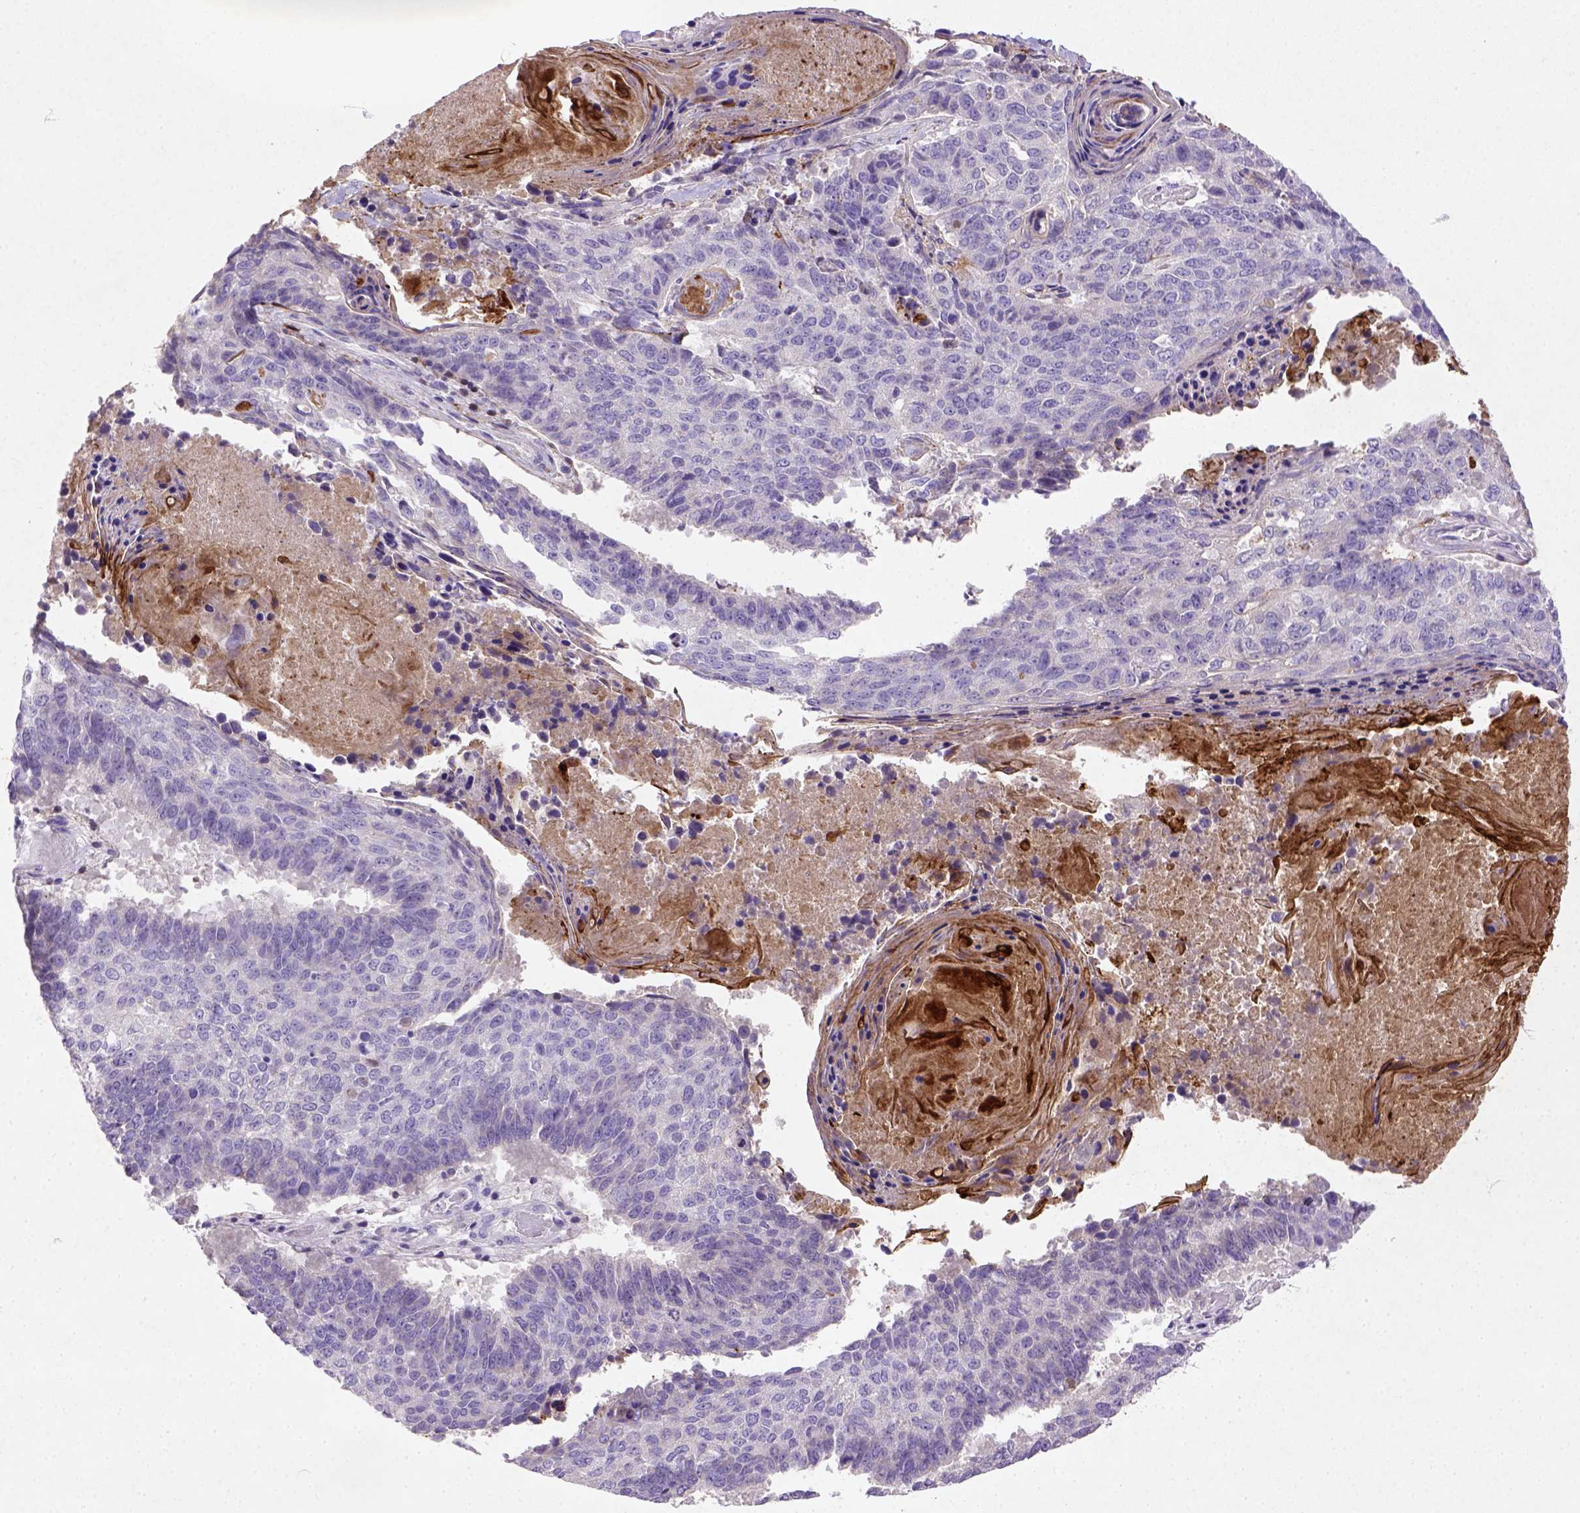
{"staining": {"intensity": "negative", "quantity": "none", "location": "none"}, "tissue": "lung cancer", "cell_type": "Tumor cells", "image_type": "cancer", "snomed": [{"axis": "morphology", "description": "Squamous cell carcinoma, NOS"}, {"axis": "topography", "description": "Lung"}], "caption": "A histopathology image of squamous cell carcinoma (lung) stained for a protein displays no brown staining in tumor cells. (DAB immunohistochemistry (IHC) visualized using brightfield microscopy, high magnification).", "gene": "NUDT2", "patient": {"sex": "male", "age": 73}}